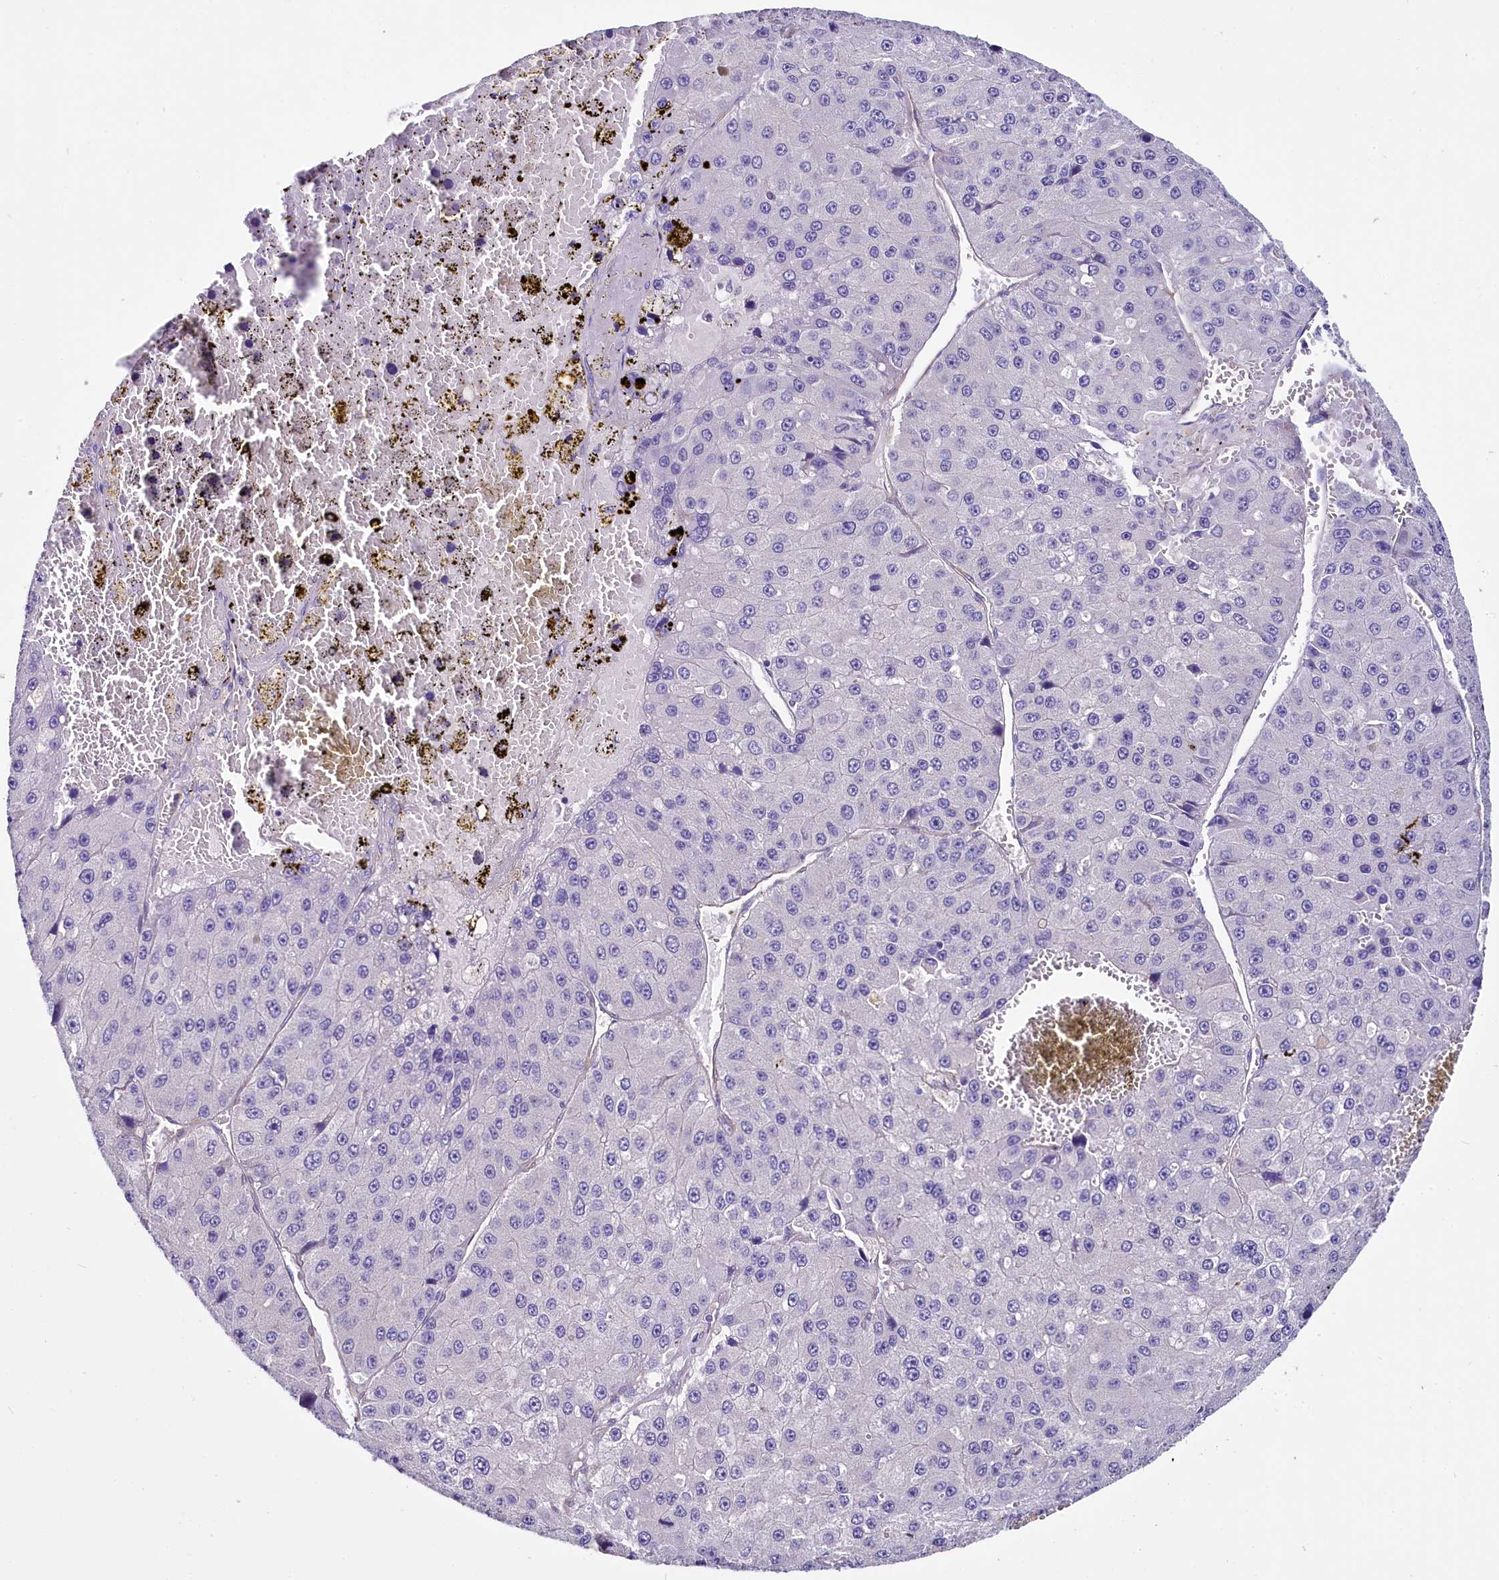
{"staining": {"intensity": "negative", "quantity": "none", "location": "none"}, "tissue": "liver cancer", "cell_type": "Tumor cells", "image_type": "cancer", "snomed": [{"axis": "morphology", "description": "Carcinoma, Hepatocellular, NOS"}, {"axis": "topography", "description": "Liver"}], "caption": "Immunohistochemistry histopathology image of liver hepatocellular carcinoma stained for a protein (brown), which exhibits no positivity in tumor cells. (Stains: DAB immunohistochemistry with hematoxylin counter stain, Microscopy: brightfield microscopy at high magnification).", "gene": "STXBP1", "patient": {"sex": "female", "age": 73}}